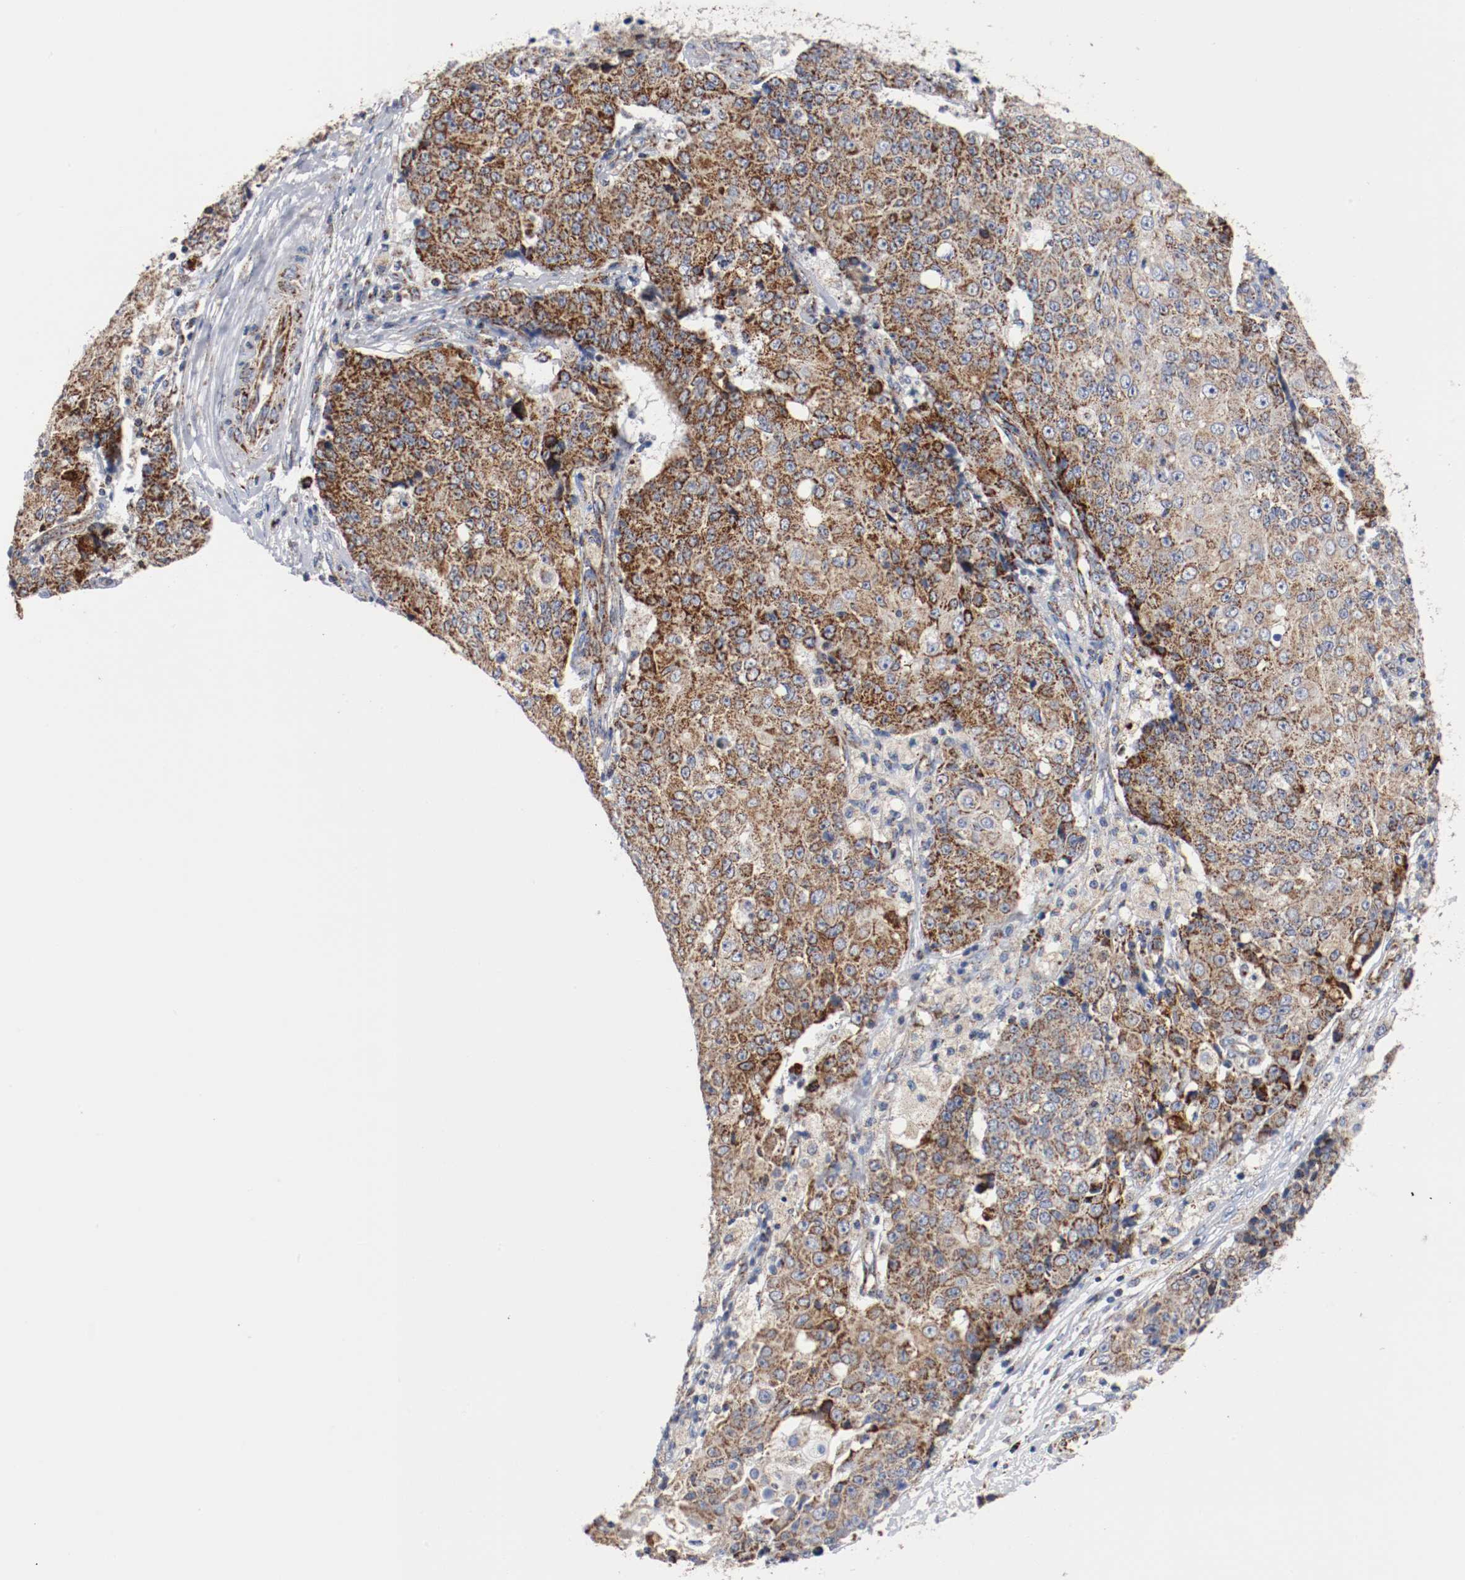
{"staining": {"intensity": "moderate", "quantity": "25%-75%", "location": "cytoplasmic/membranous"}, "tissue": "ovarian cancer", "cell_type": "Tumor cells", "image_type": "cancer", "snomed": [{"axis": "morphology", "description": "Carcinoma, endometroid"}, {"axis": "topography", "description": "Ovary"}], "caption": "Human ovarian cancer stained with a brown dye displays moderate cytoplasmic/membranous positive staining in approximately 25%-75% of tumor cells.", "gene": "TUBD1", "patient": {"sex": "female", "age": 42}}